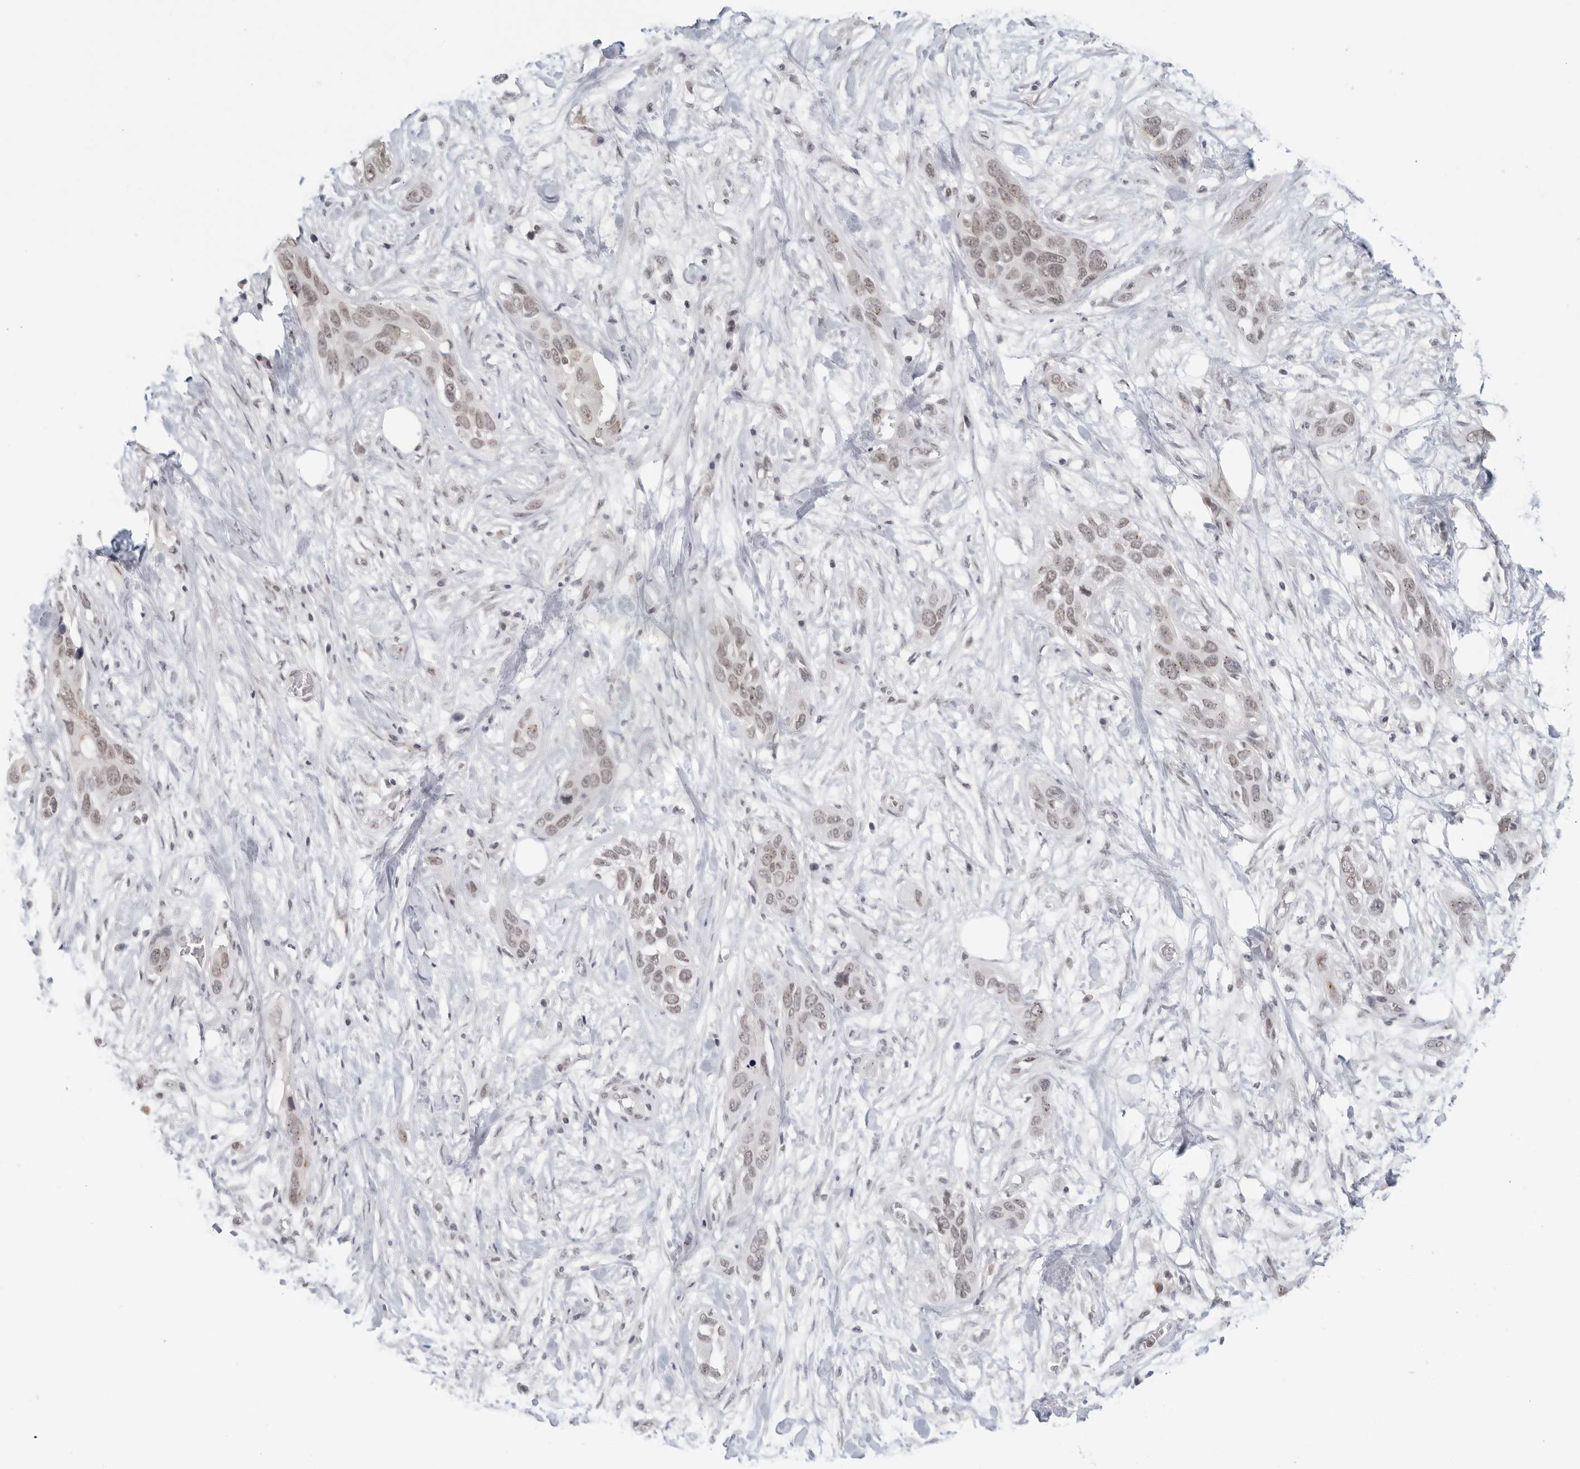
{"staining": {"intensity": "weak", "quantity": ">75%", "location": "nuclear"}, "tissue": "pancreatic cancer", "cell_type": "Tumor cells", "image_type": "cancer", "snomed": [{"axis": "morphology", "description": "Adenocarcinoma, NOS"}, {"axis": "topography", "description": "Pancreas"}], "caption": "A photomicrograph showing weak nuclear positivity in approximately >75% of tumor cells in pancreatic adenocarcinoma, as visualized by brown immunohistochemical staining.", "gene": "RAB11FIP3", "patient": {"sex": "female", "age": 60}}